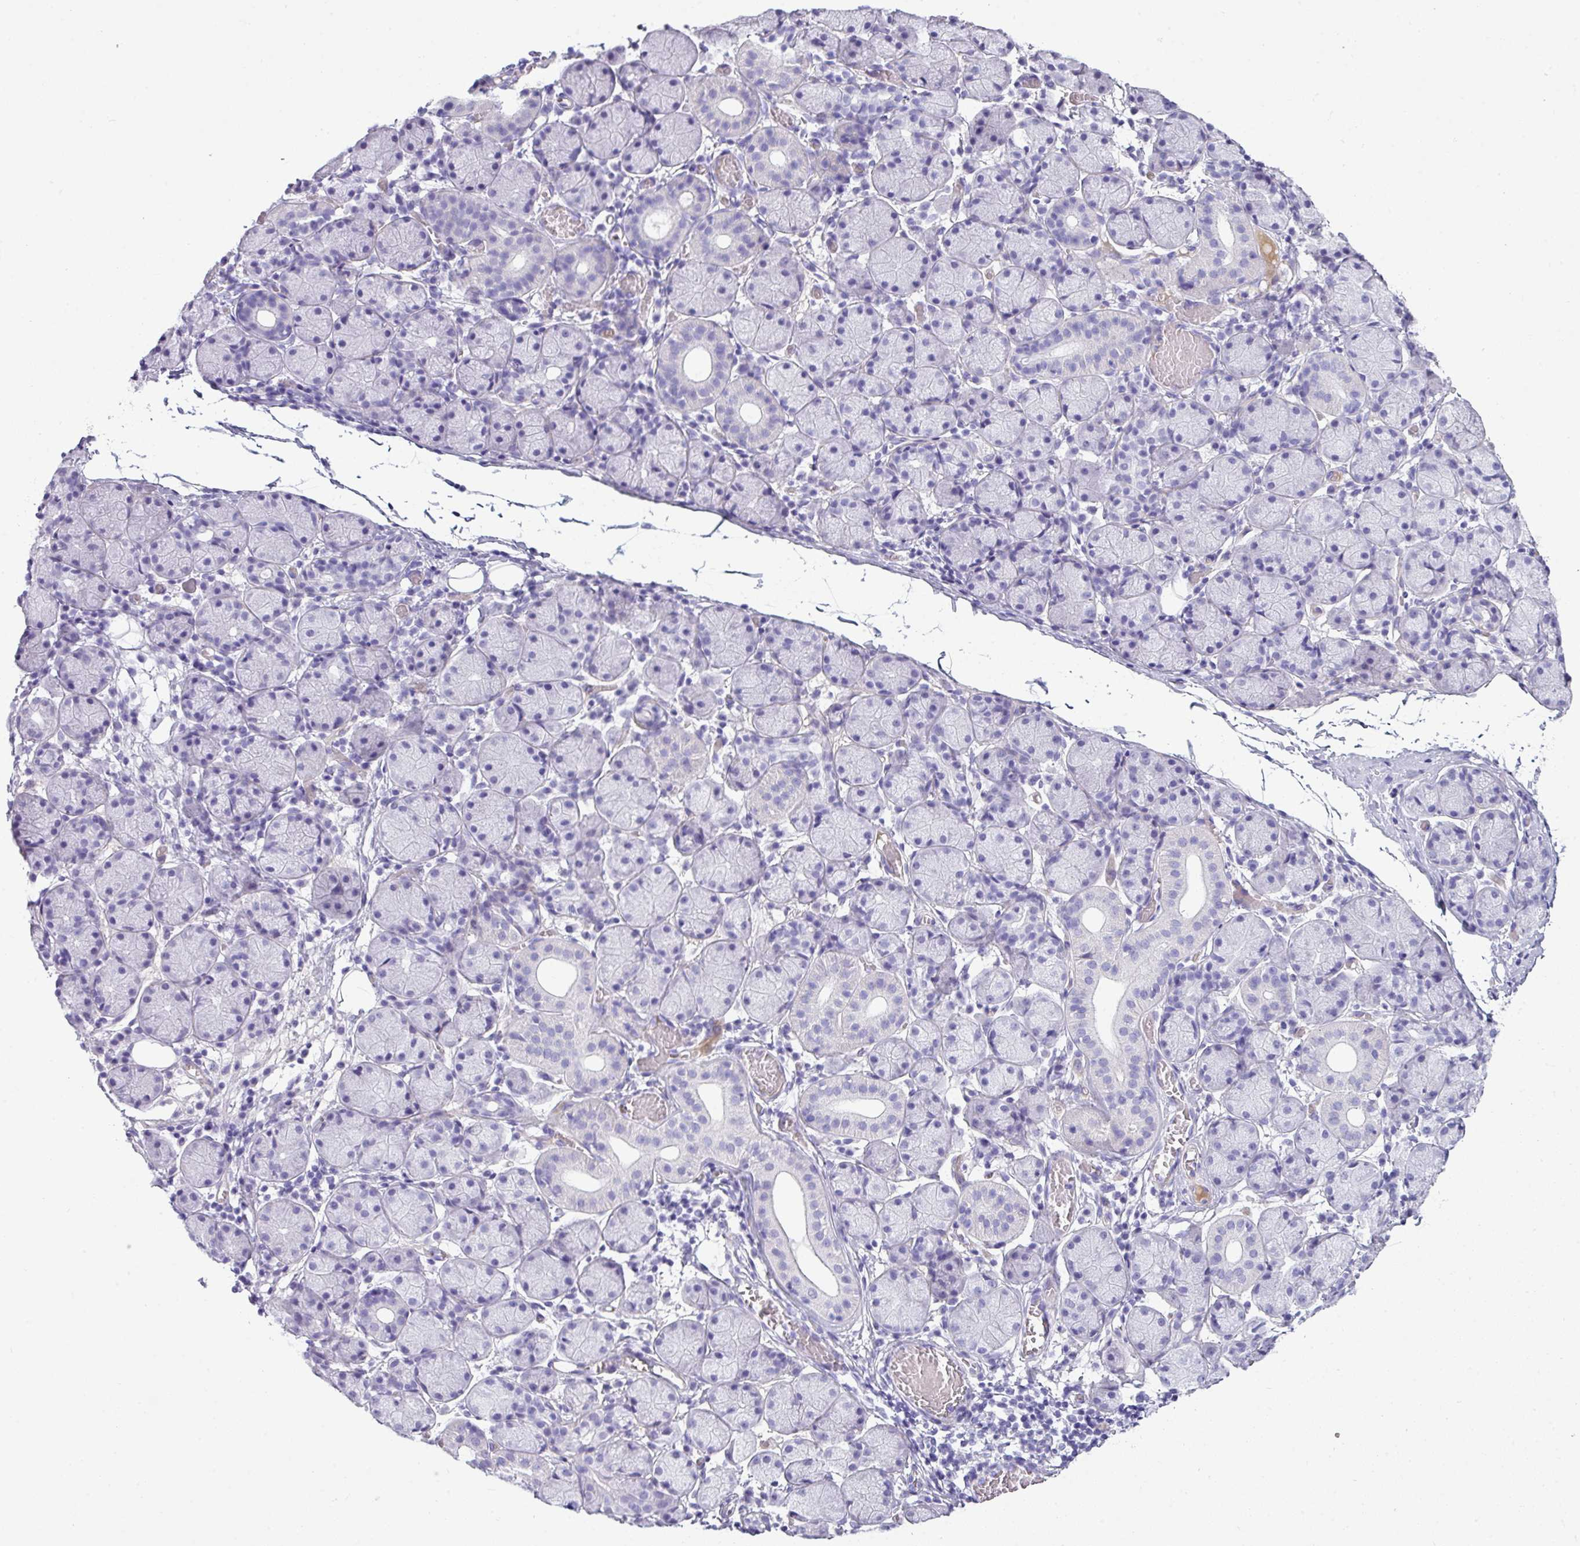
{"staining": {"intensity": "negative", "quantity": "none", "location": "none"}, "tissue": "salivary gland", "cell_type": "Glandular cells", "image_type": "normal", "snomed": [{"axis": "morphology", "description": "Normal tissue, NOS"}, {"axis": "topography", "description": "Salivary gland"}], "caption": "Immunohistochemical staining of normal salivary gland demonstrates no significant expression in glandular cells. (DAB (3,3'-diaminobenzidine) IHC, high magnification).", "gene": "VCX2", "patient": {"sex": "female", "age": 24}}